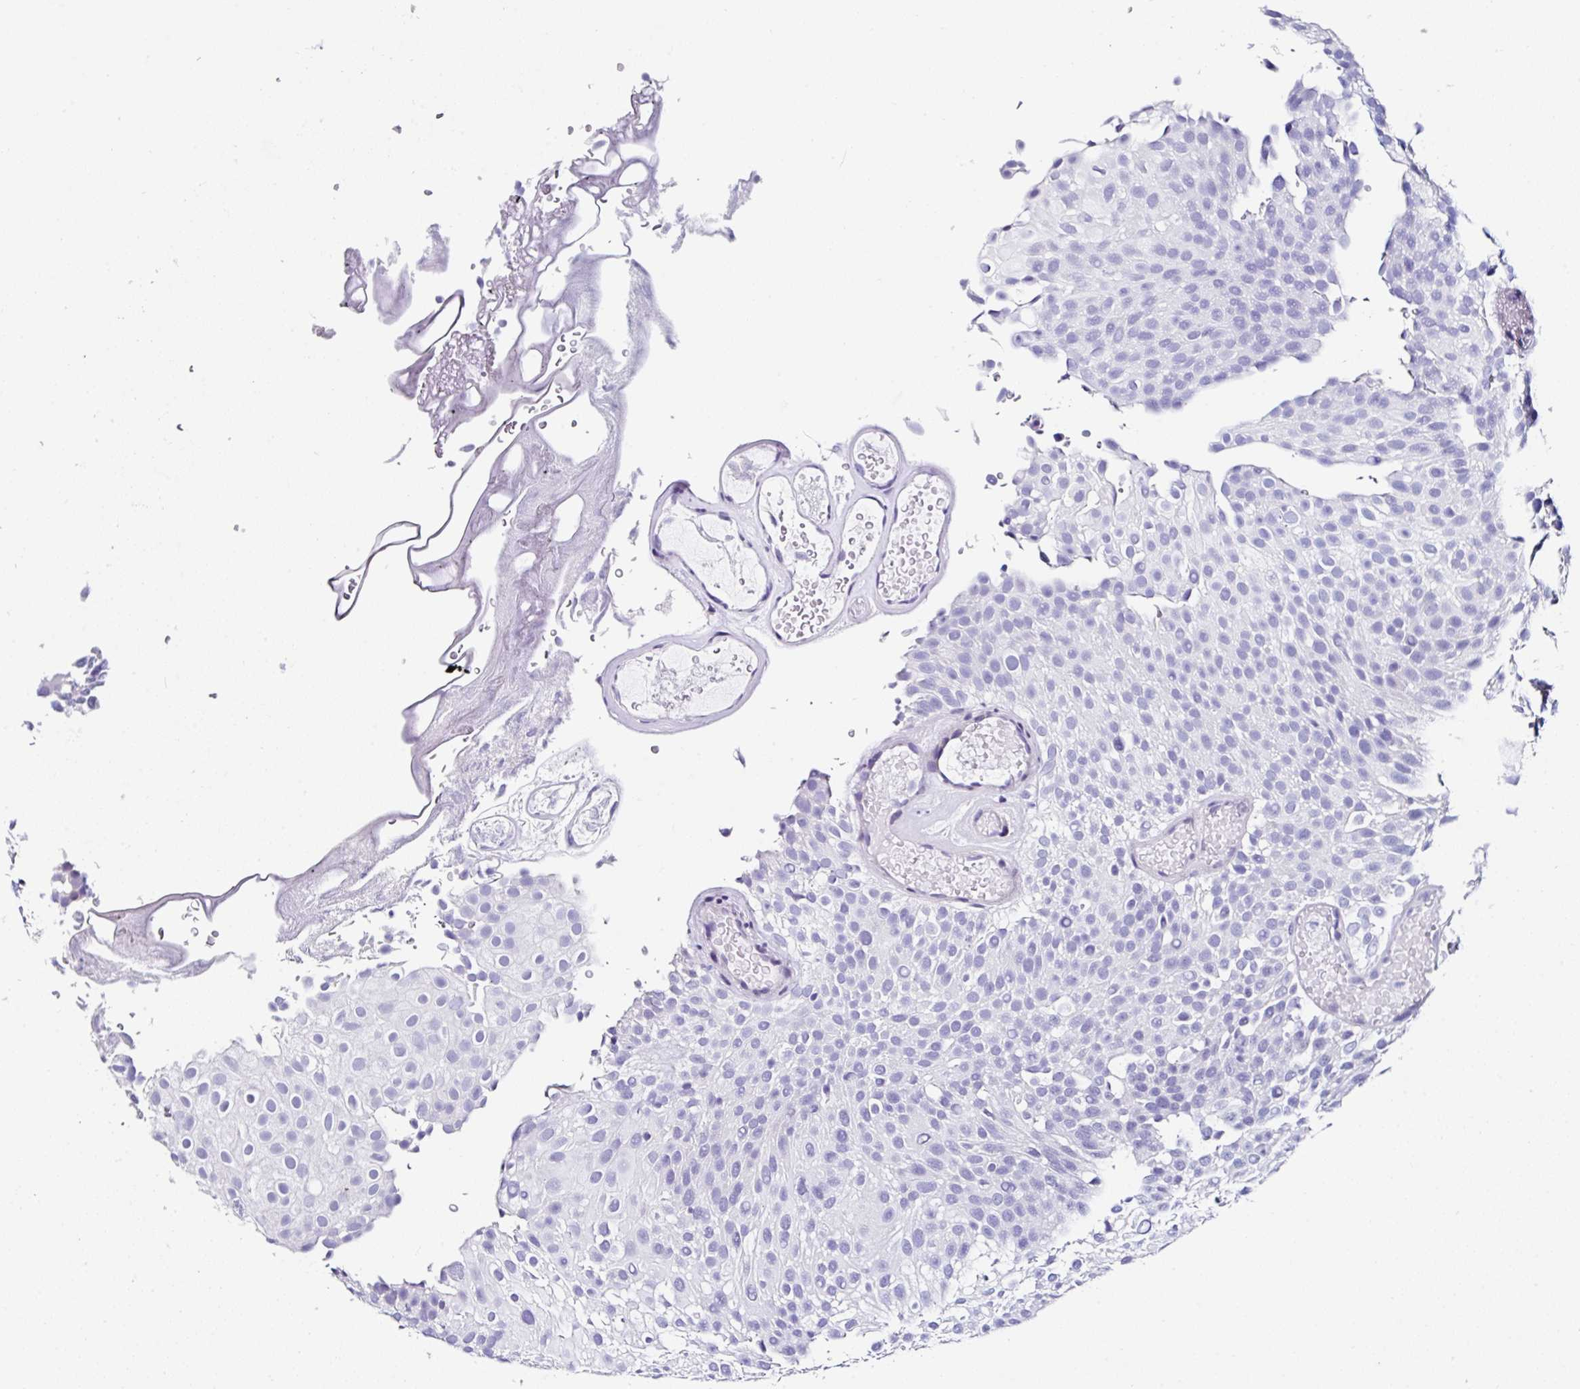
{"staining": {"intensity": "negative", "quantity": "none", "location": "none"}, "tissue": "urothelial cancer", "cell_type": "Tumor cells", "image_type": "cancer", "snomed": [{"axis": "morphology", "description": "Urothelial carcinoma, Low grade"}, {"axis": "topography", "description": "Urinary bladder"}], "caption": "Tumor cells show no significant staining in low-grade urothelial carcinoma. Nuclei are stained in blue.", "gene": "UGT3A1", "patient": {"sex": "male", "age": 78}}